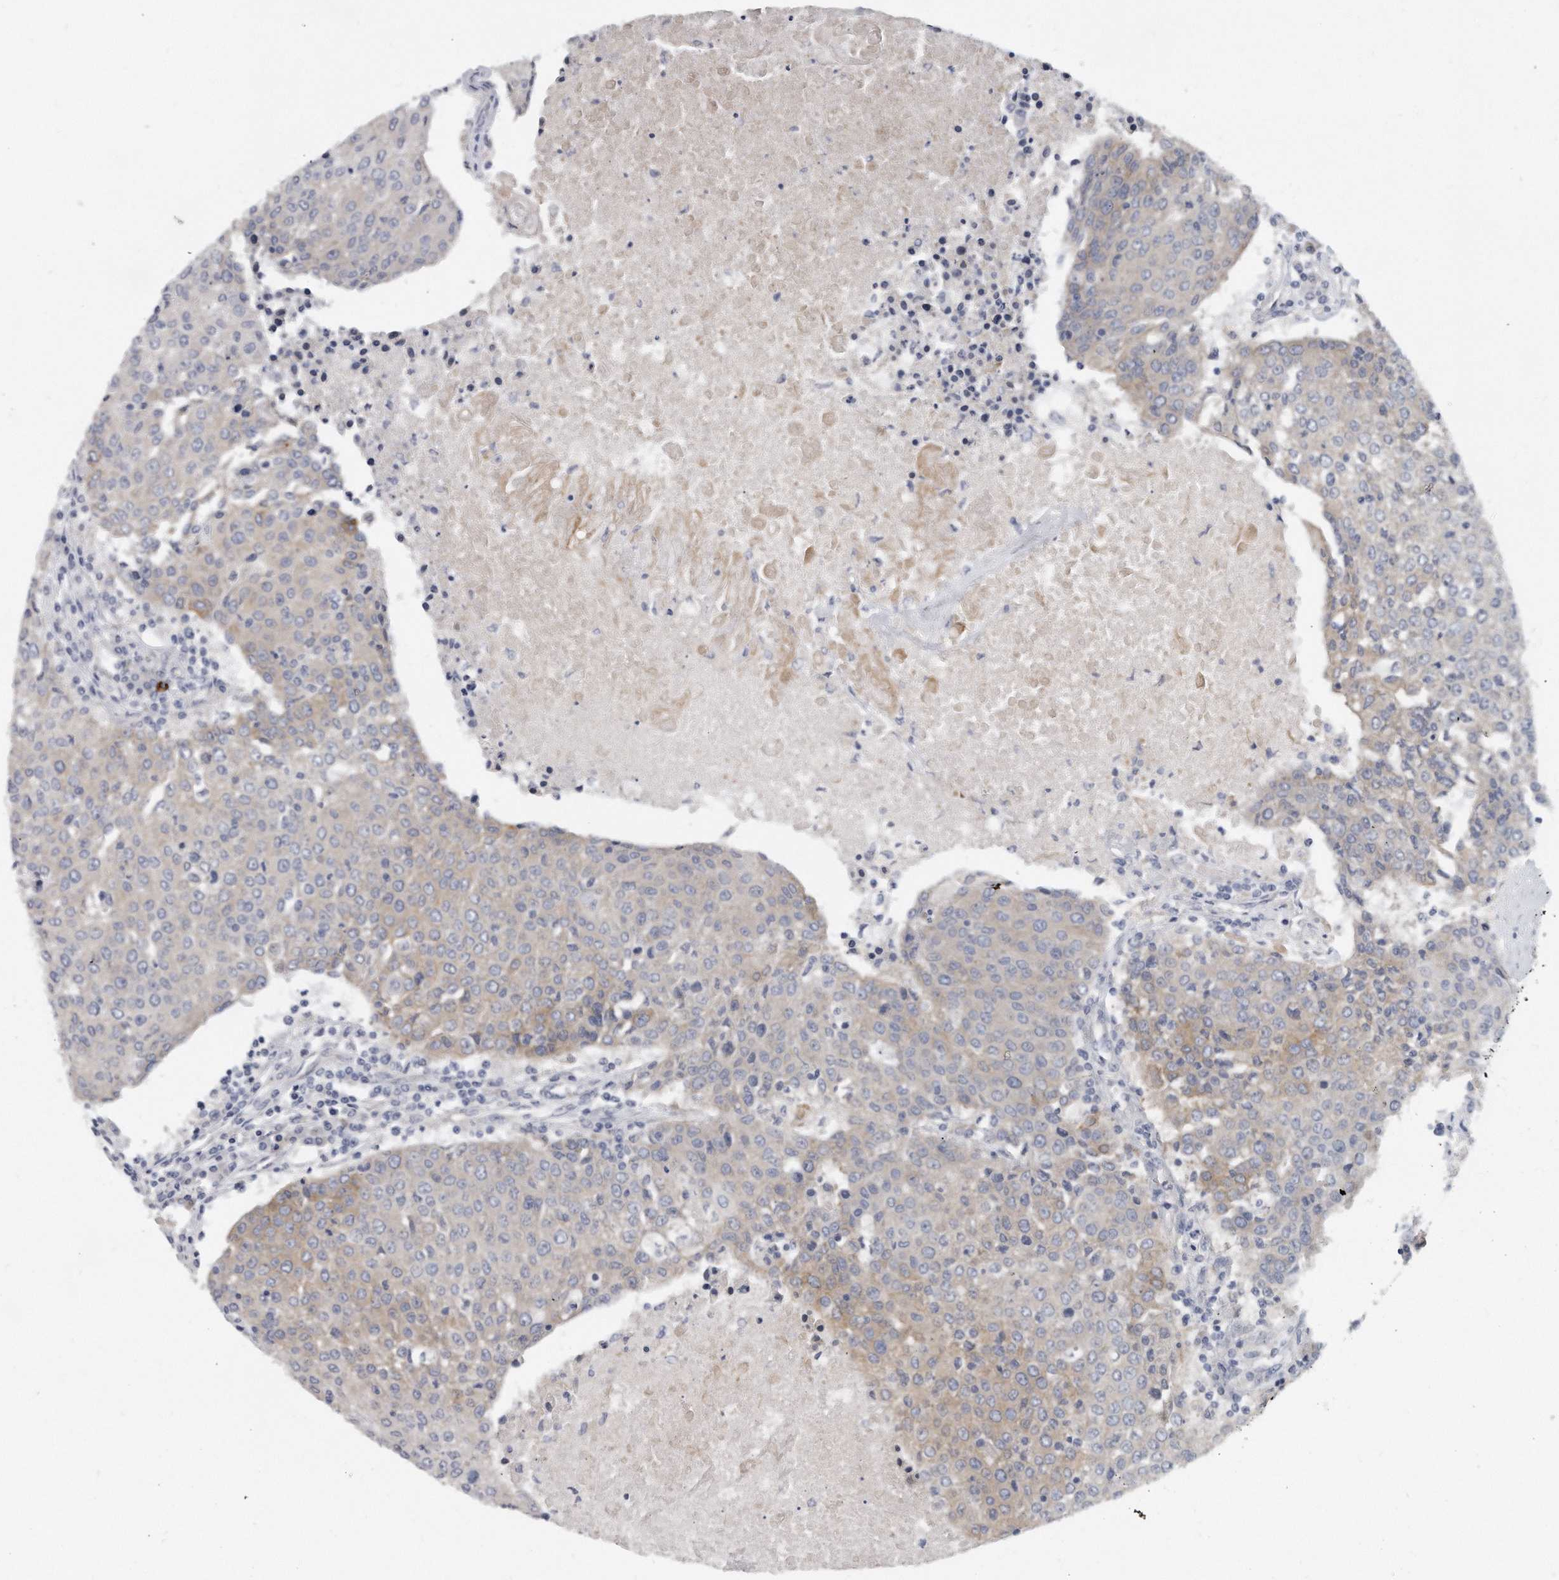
{"staining": {"intensity": "weak", "quantity": "25%-75%", "location": "cytoplasmic/membranous"}, "tissue": "urothelial cancer", "cell_type": "Tumor cells", "image_type": "cancer", "snomed": [{"axis": "morphology", "description": "Urothelial carcinoma, High grade"}, {"axis": "topography", "description": "Urinary bladder"}], "caption": "About 25%-75% of tumor cells in human urothelial cancer display weak cytoplasmic/membranous protein positivity as visualized by brown immunohistochemical staining.", "gene": "PLEKHA6", "patient": {"sex": "female", "age": 85}}